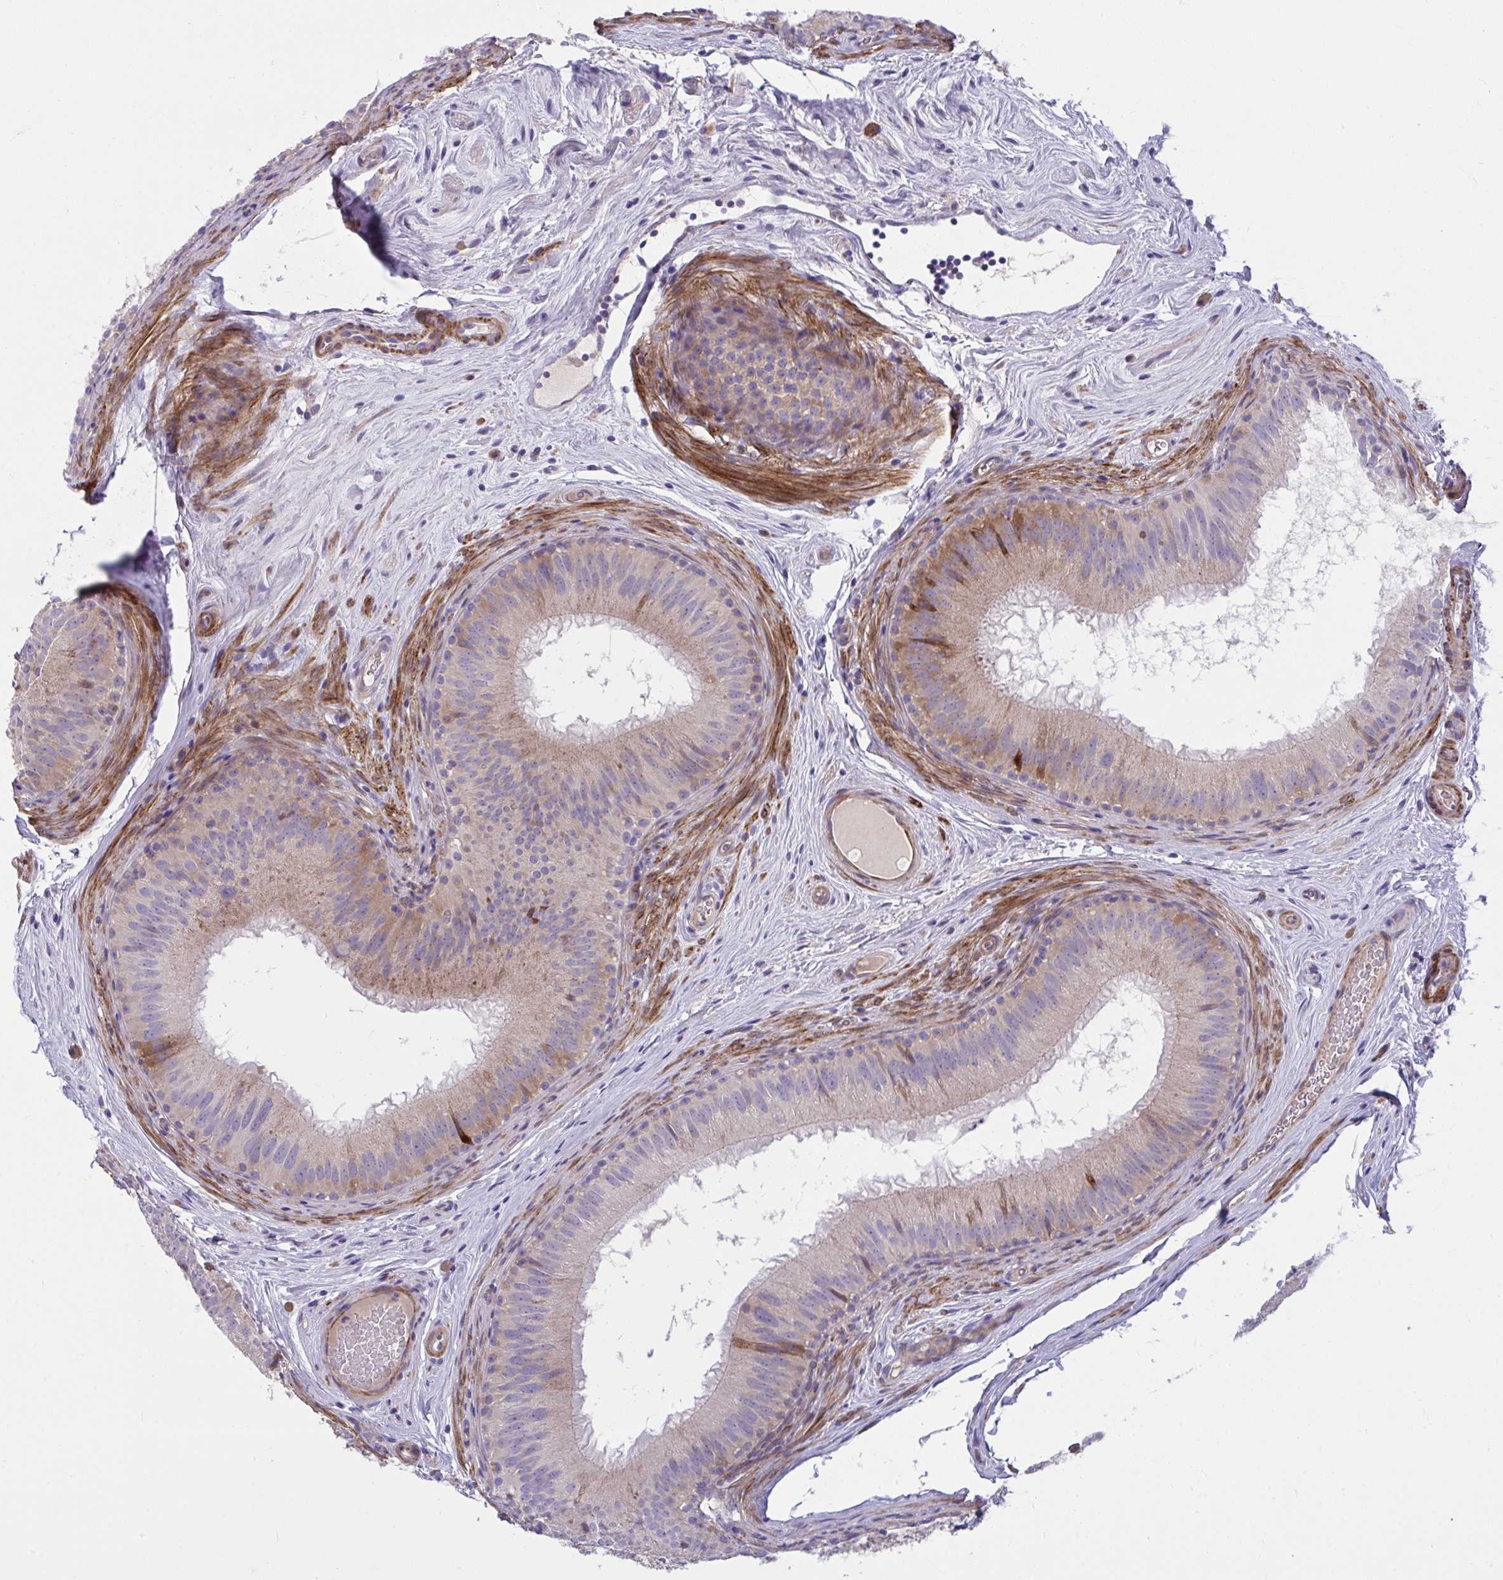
{"staining": {"intensity": "weak", "quantity": "25%-75%", "location": "cytoplasmic/membranous"}, "tissue": "epididymis", "cell_type": "Glandular cells", "image_type": "normal", "snomed": [{"axis": "morphology", "description": "Normal tissue, NOS"}, {"axis": "topography", "description": "Epididymis"}], "caption": "Immunohistochemistry (IHC) of normal epididymis displays low levels of weak cytoplasmic/membranous staining in about 25%-75% of glandular cells.", "gene": "PIGZ", "patient": {"sex": "male", "age": 44}}